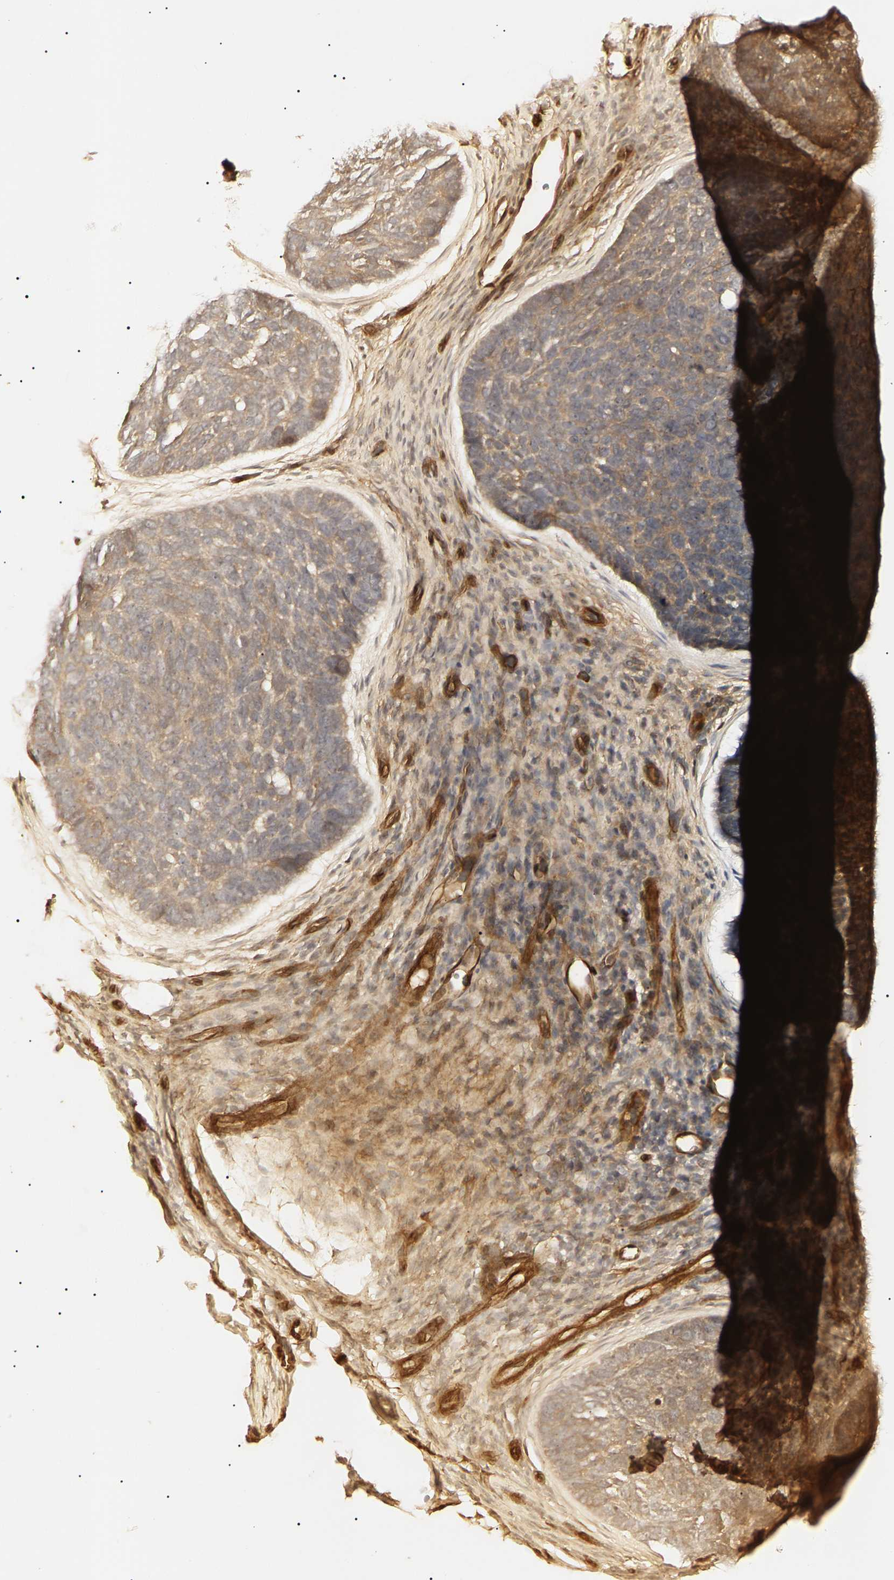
{"staining": {"intensity": "weak", "quantity": ">75%", "location": "cytoplasmic/membranous"}, "tissue": "skin cancer", "cell_type": "Tumor cells", "image_type": "cancer", "snomed": [{"axis": "morphology", "description": "Basal cell carcinoma"}, {"axis": "topography", "description": "Skin"}, {"axis": "topography", "description": "Skin of head"}], "caption": "The histopathology image reveals immunohistochemical staining of basal cell carcinoma (skin). There is weak cytoplasmic/membranous positivity is present in about >75% of tumor cells.", "gene": "KLHL42", "patient": {"sex": "female", "age": 85}}